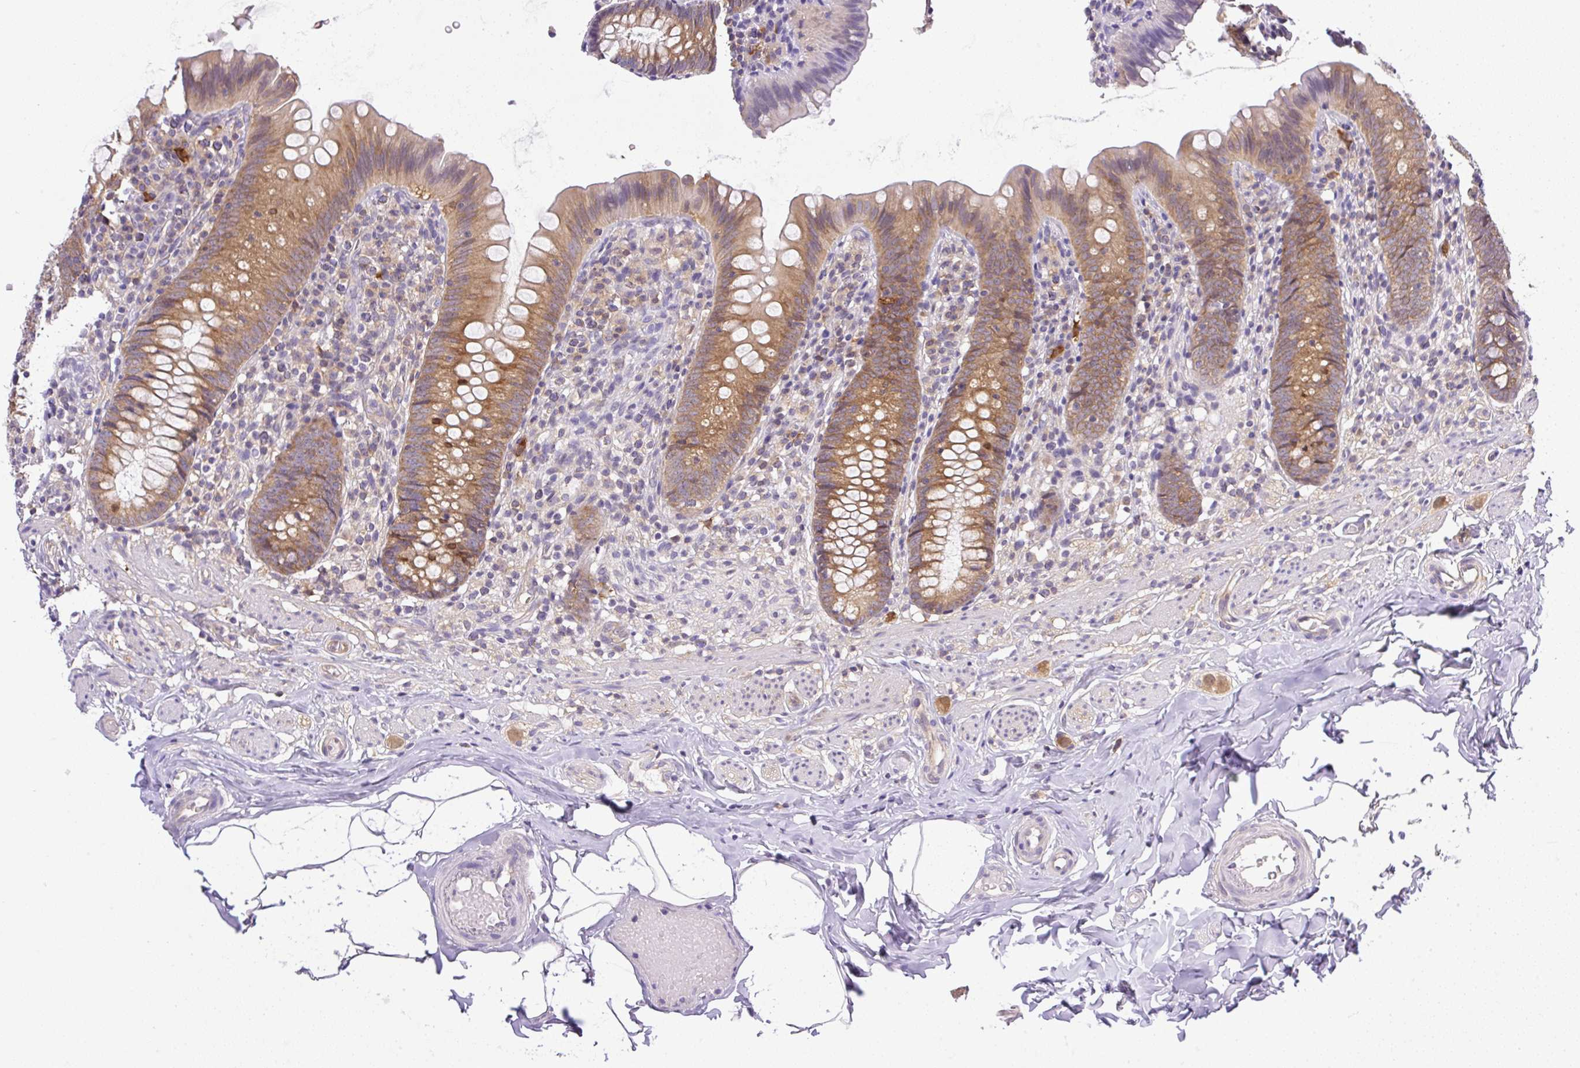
{"staining": {"intensity": "moderate", "quantity": ">75%", "location": "cytoplasmic/membranous"}, "tissue": "appendix", "cell_type": "Glandular cells", "image_type": "normal", "snomed": [{"axis": "morphology", "description": "Normal tissue, NOS"}, {"axis": "topography", "description": "Appendix"}], "caption": "Immunohistochemistry image of benign appendix: appendix stained using IHC shows medium levels of moderate protein expression localized specifically in the cytoplasmic/membranous of glandular cells, appearing as a cytoplasmic/membranous brown color.", "gene": "CAMK2A", "patient": {"sex": "male", "age": 55}}